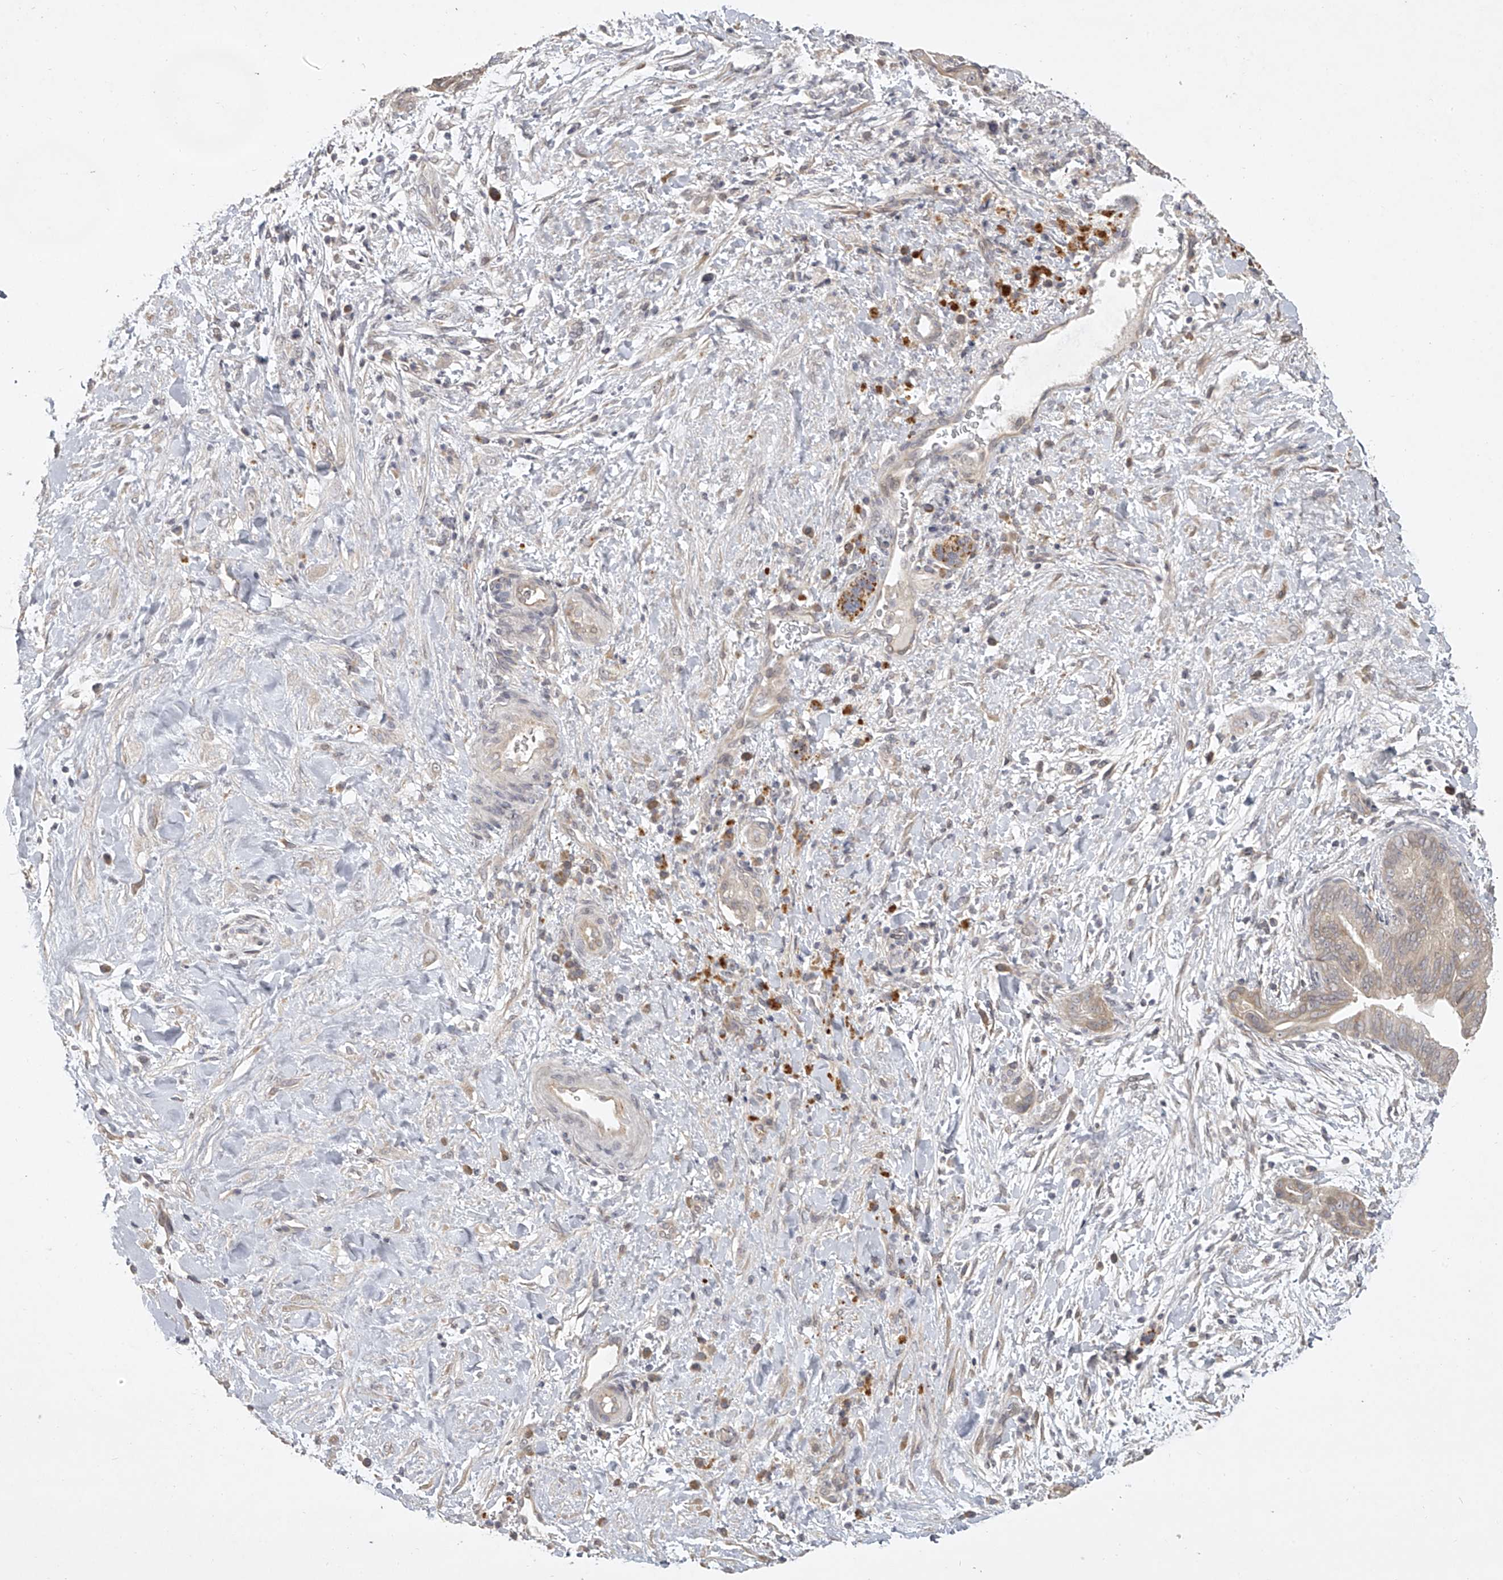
{"staining": {"intensity": "weak", "quantity": "<25%", "location": "cytoplasmic/membranous"}, "tissue": "pancreatic cancer", "cell_type": "Tumor cells", "image_type": "cancer", "snomed": [{"axis": "morphology", "description": "Adenocarcinoma, NOS"}, {"axis": "topography", "description": "Pancreas"}], "caption": "Immunohistochemistry (IHC) micrograph of adenocarcinoma (pancreatic) stained for a protein (brown), which exhibits no positivity in tumor cells. Brightfield microscopy of immunohistochemistry (IHC) stained with DAB (brown) and hematoxylin (blue), captured at high magnification.", "gene": "DOCK9", "patient": {"sex": "male", "age": 75}}